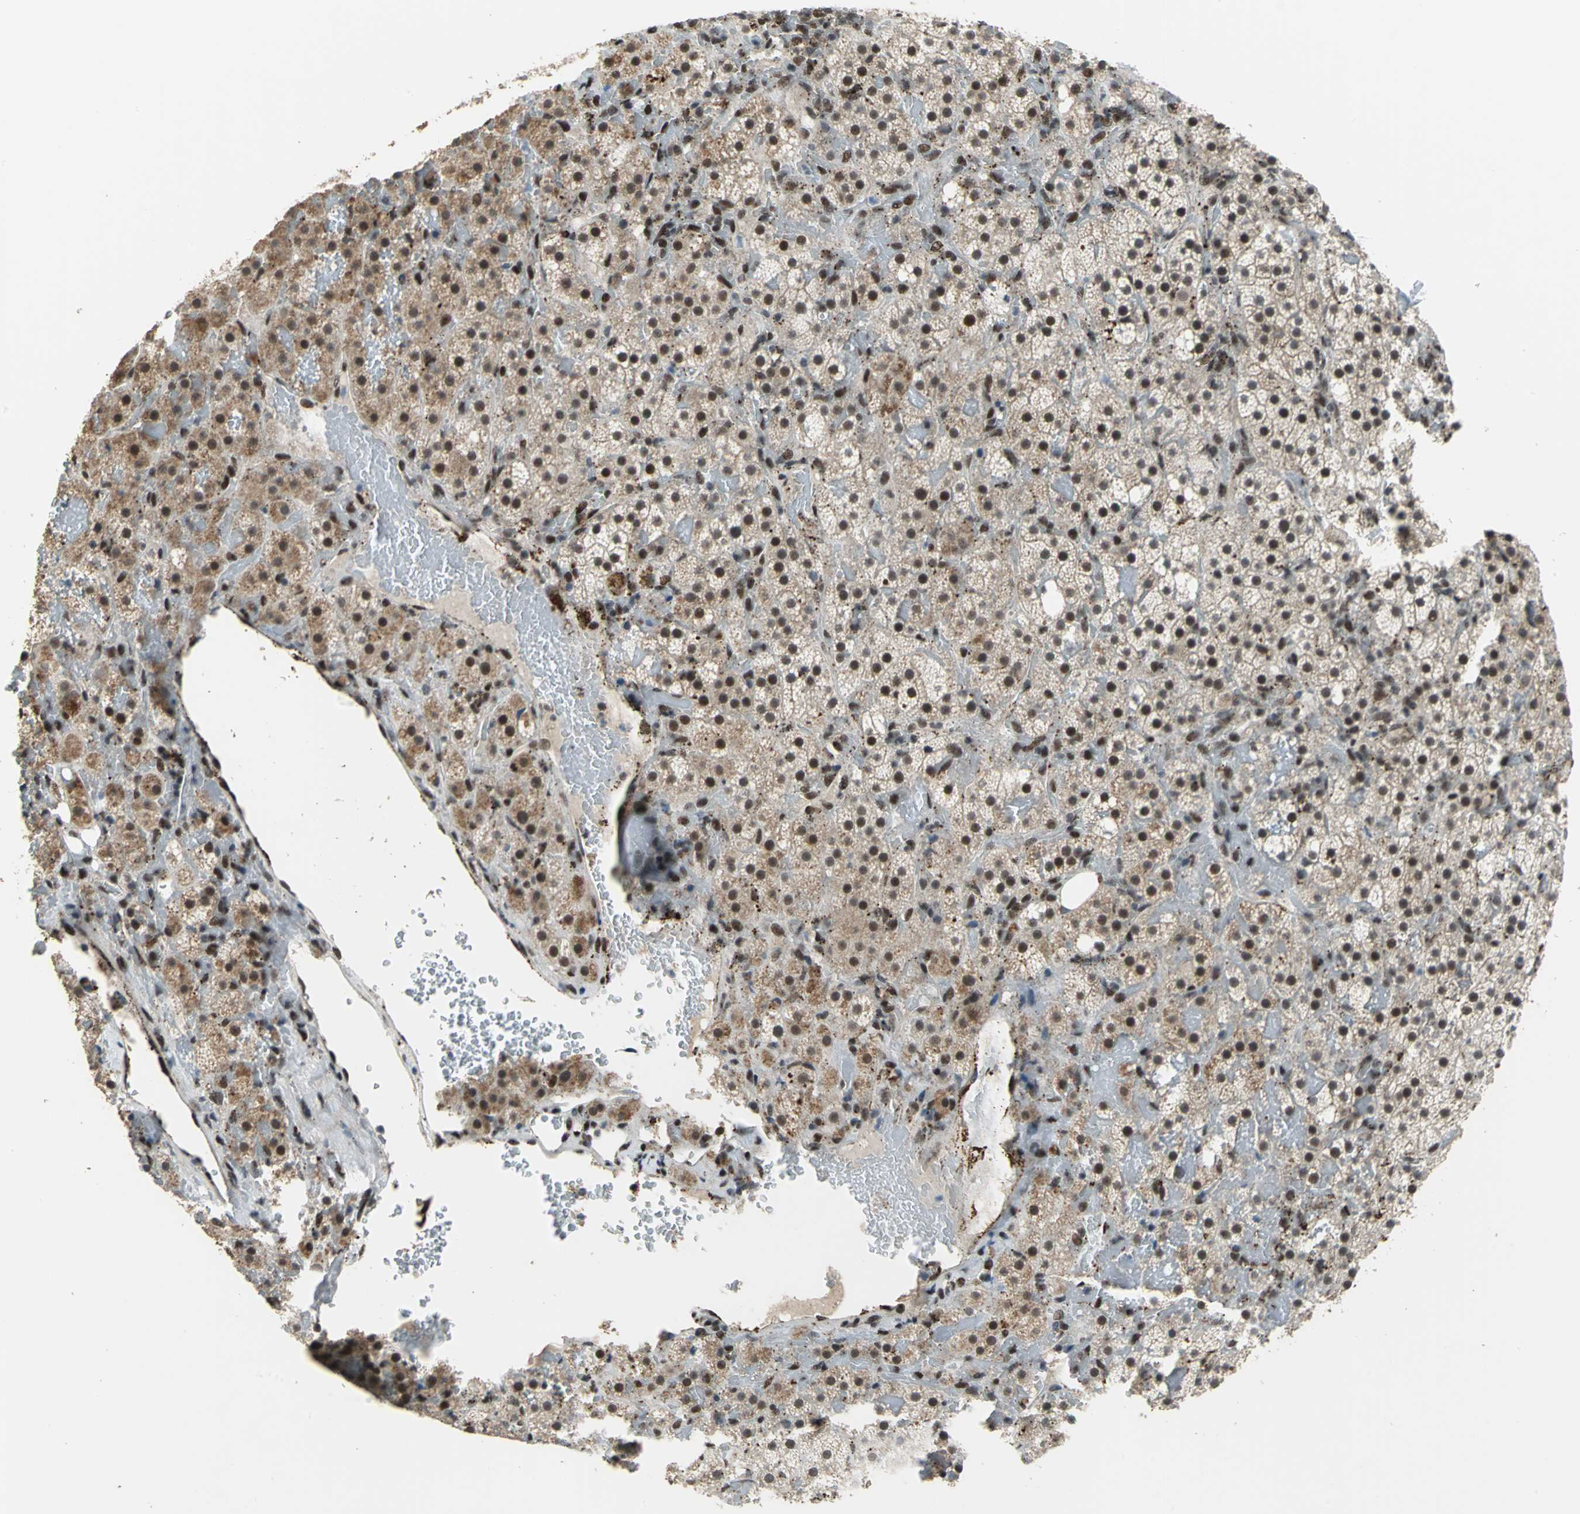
{"staining": {"intensity": "moderate", "quantity": "25%-75%", "location": "cytoplasmic/membranous,nuclear"}, "tissue": "adrenal gland", "cell_type": "Glandular cells", "image_type": "normal", "snomed": [{"axis": "morphology", "description": "Normal tissue, NOS"}, {"axis": "topography", "description": "Adrenal gland"}], "caption": "Immunohistochemical staining of unremarkable adrenal gland exhibits moderate cytoplasmic/membranous,nuclear protein staining in about 25%-75% of glandular cells. (DAB IHC, brown staining for protein, blue staining for nuclei).", "gene": "ELF2", "patient": {"sex": "female", "age": 59}}